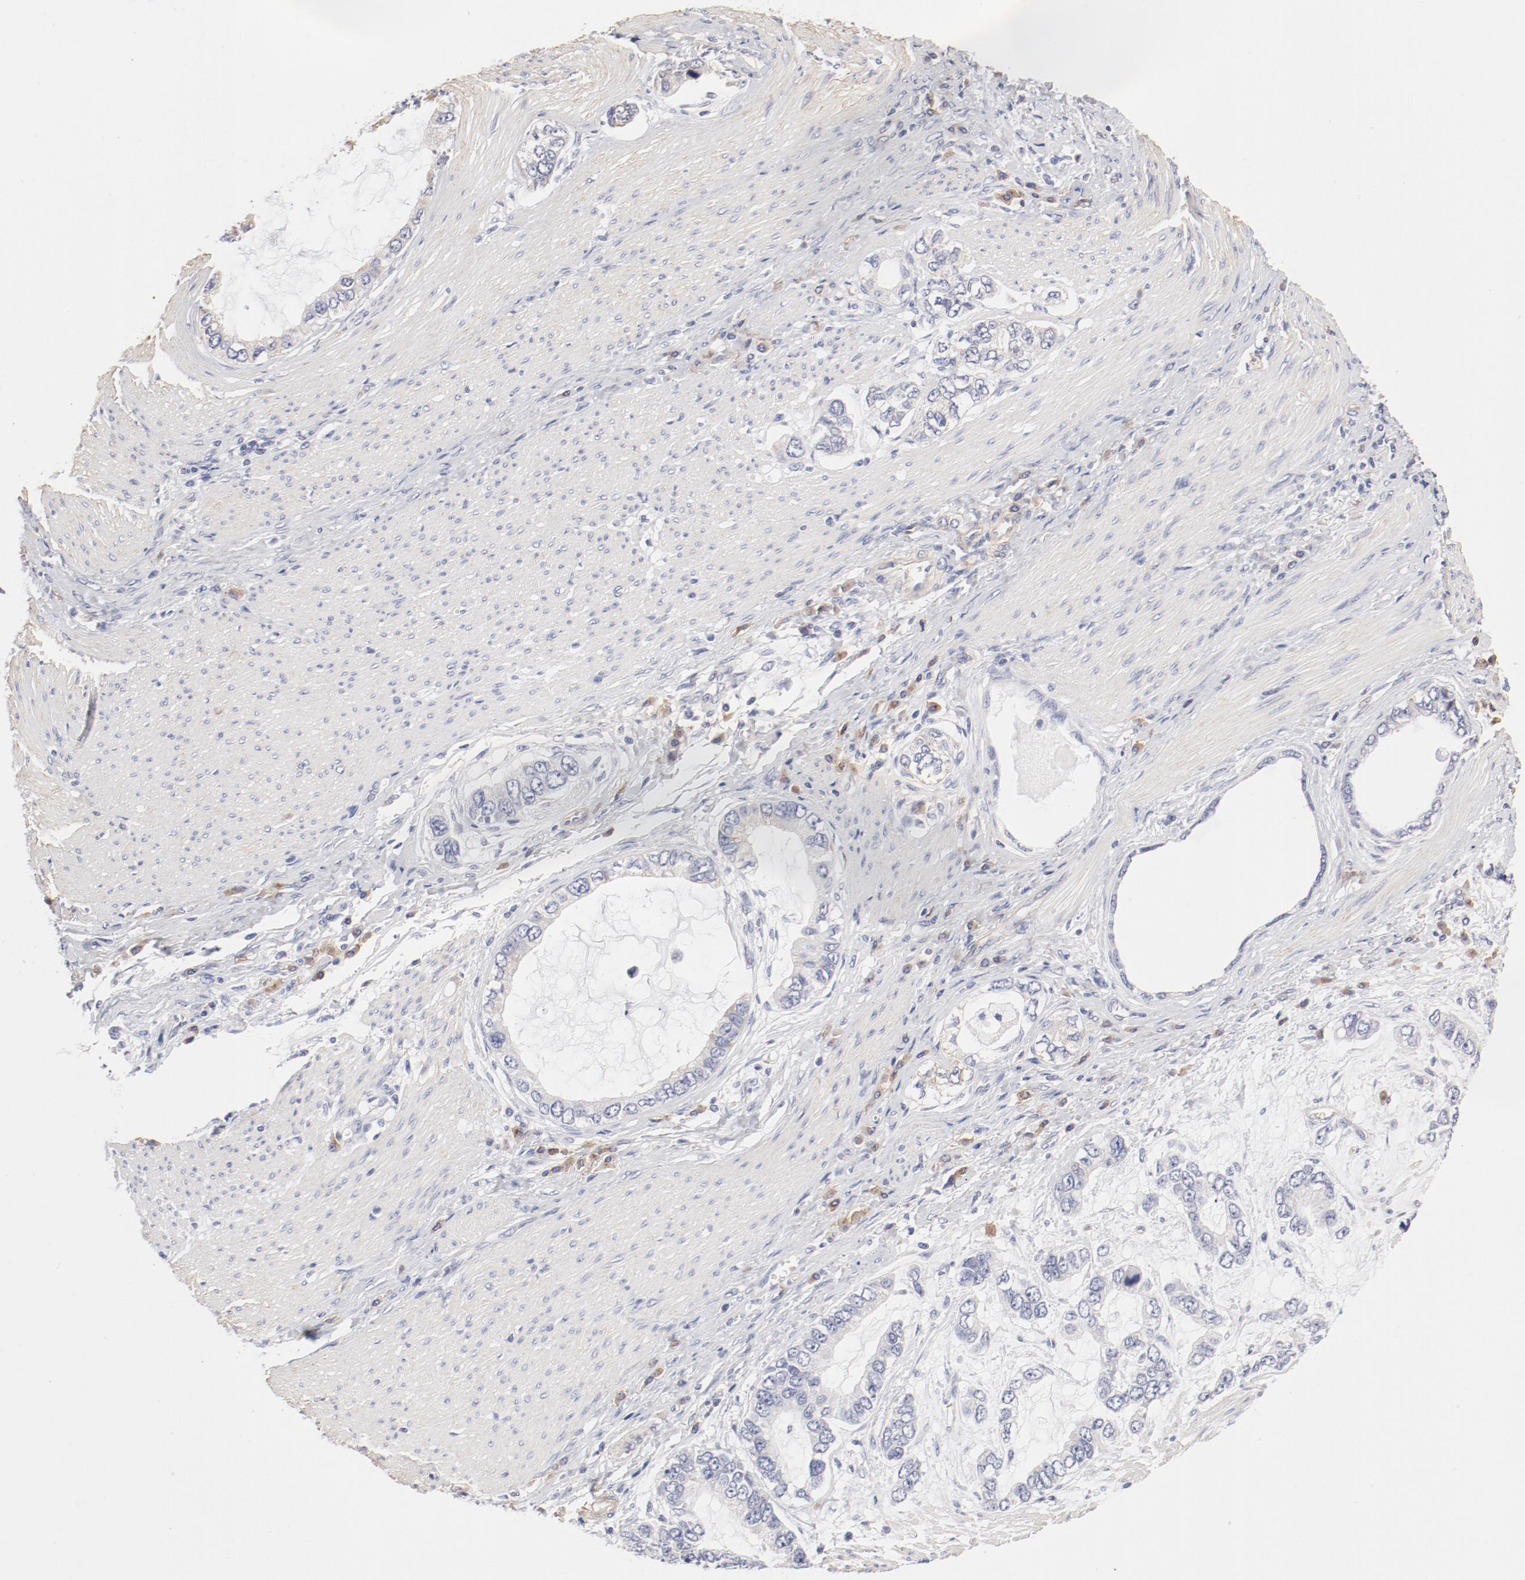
{"staining": {"intensity": "weak", "quantity": "<25%", "location": "cytoplasmic/membranous"}, "tissue": "stomach cancer", "cell_type": "Tumor cells", "image_type": "cancer", "snomed": [{"axis": "morphology", "description": "Adenocarcinoma, NOS"}, {"axis": "topography", "description": "Stomach, lower"}], "caption": "High power microscopy histopathology image of an IHC histopathology image of stomach adenocarcinoma, revealing no significant positivity in tumor cells. (Immunohistochemistry (ihc), brightfield microscopy, high magnification).", "gene": "LAX1", "patient": {"sex": "female", "age": 93}}